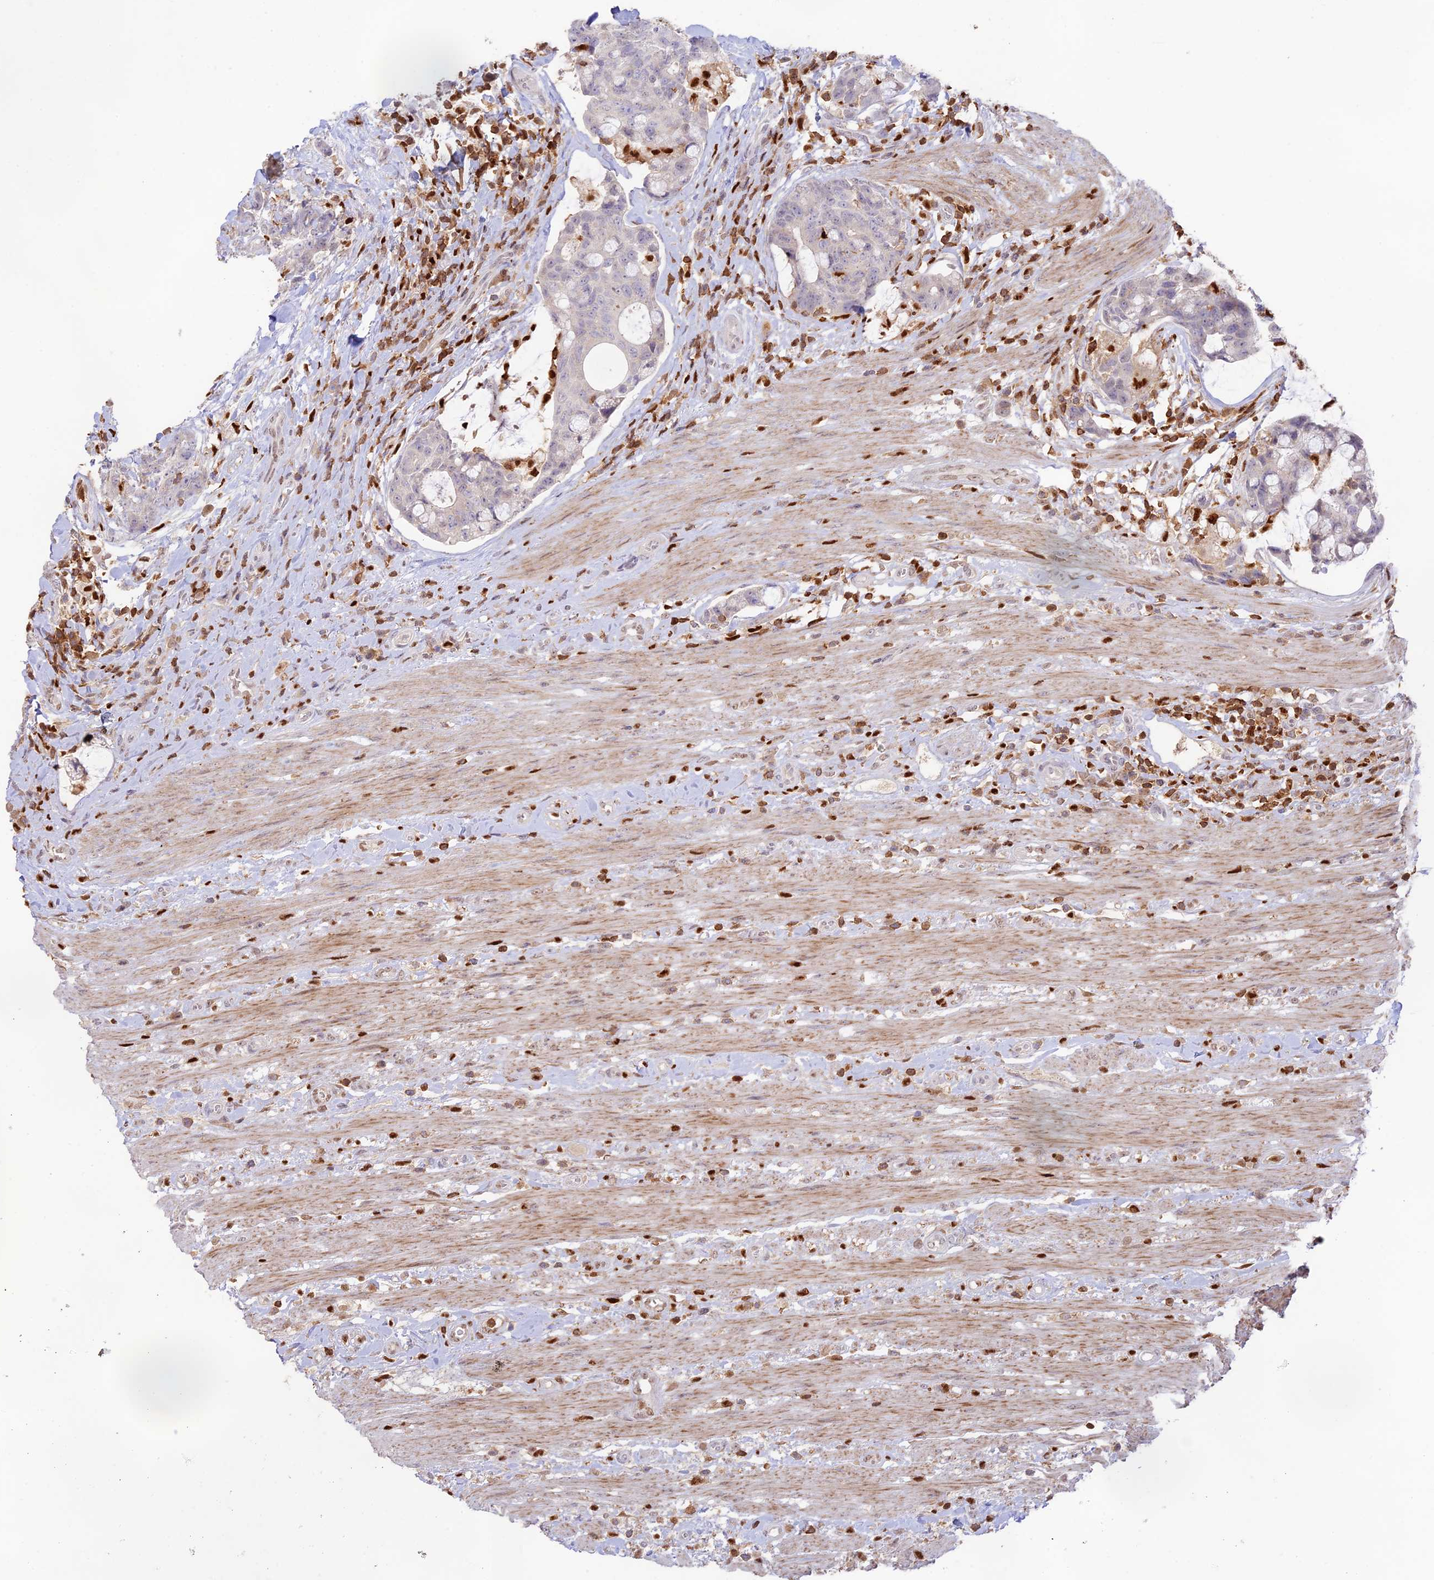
{"staining": {"intensity": "negative", "quantity": "none", "location": "none"}, "tissue": "colorectal cancer", "cell_type": "Tumor cells", "image_type": "cancer", "snomed": [{"axis": "morphology", "description": "Adenocarcinoma, NOS"}, {"axis": "topography", "description": "Colon"}], "caption": "There is no significant expression in tumor cells of adenocarcinoma (colorectal).", "gene": "DENND1C", "patient": {"sex": "female", "age": 82}}